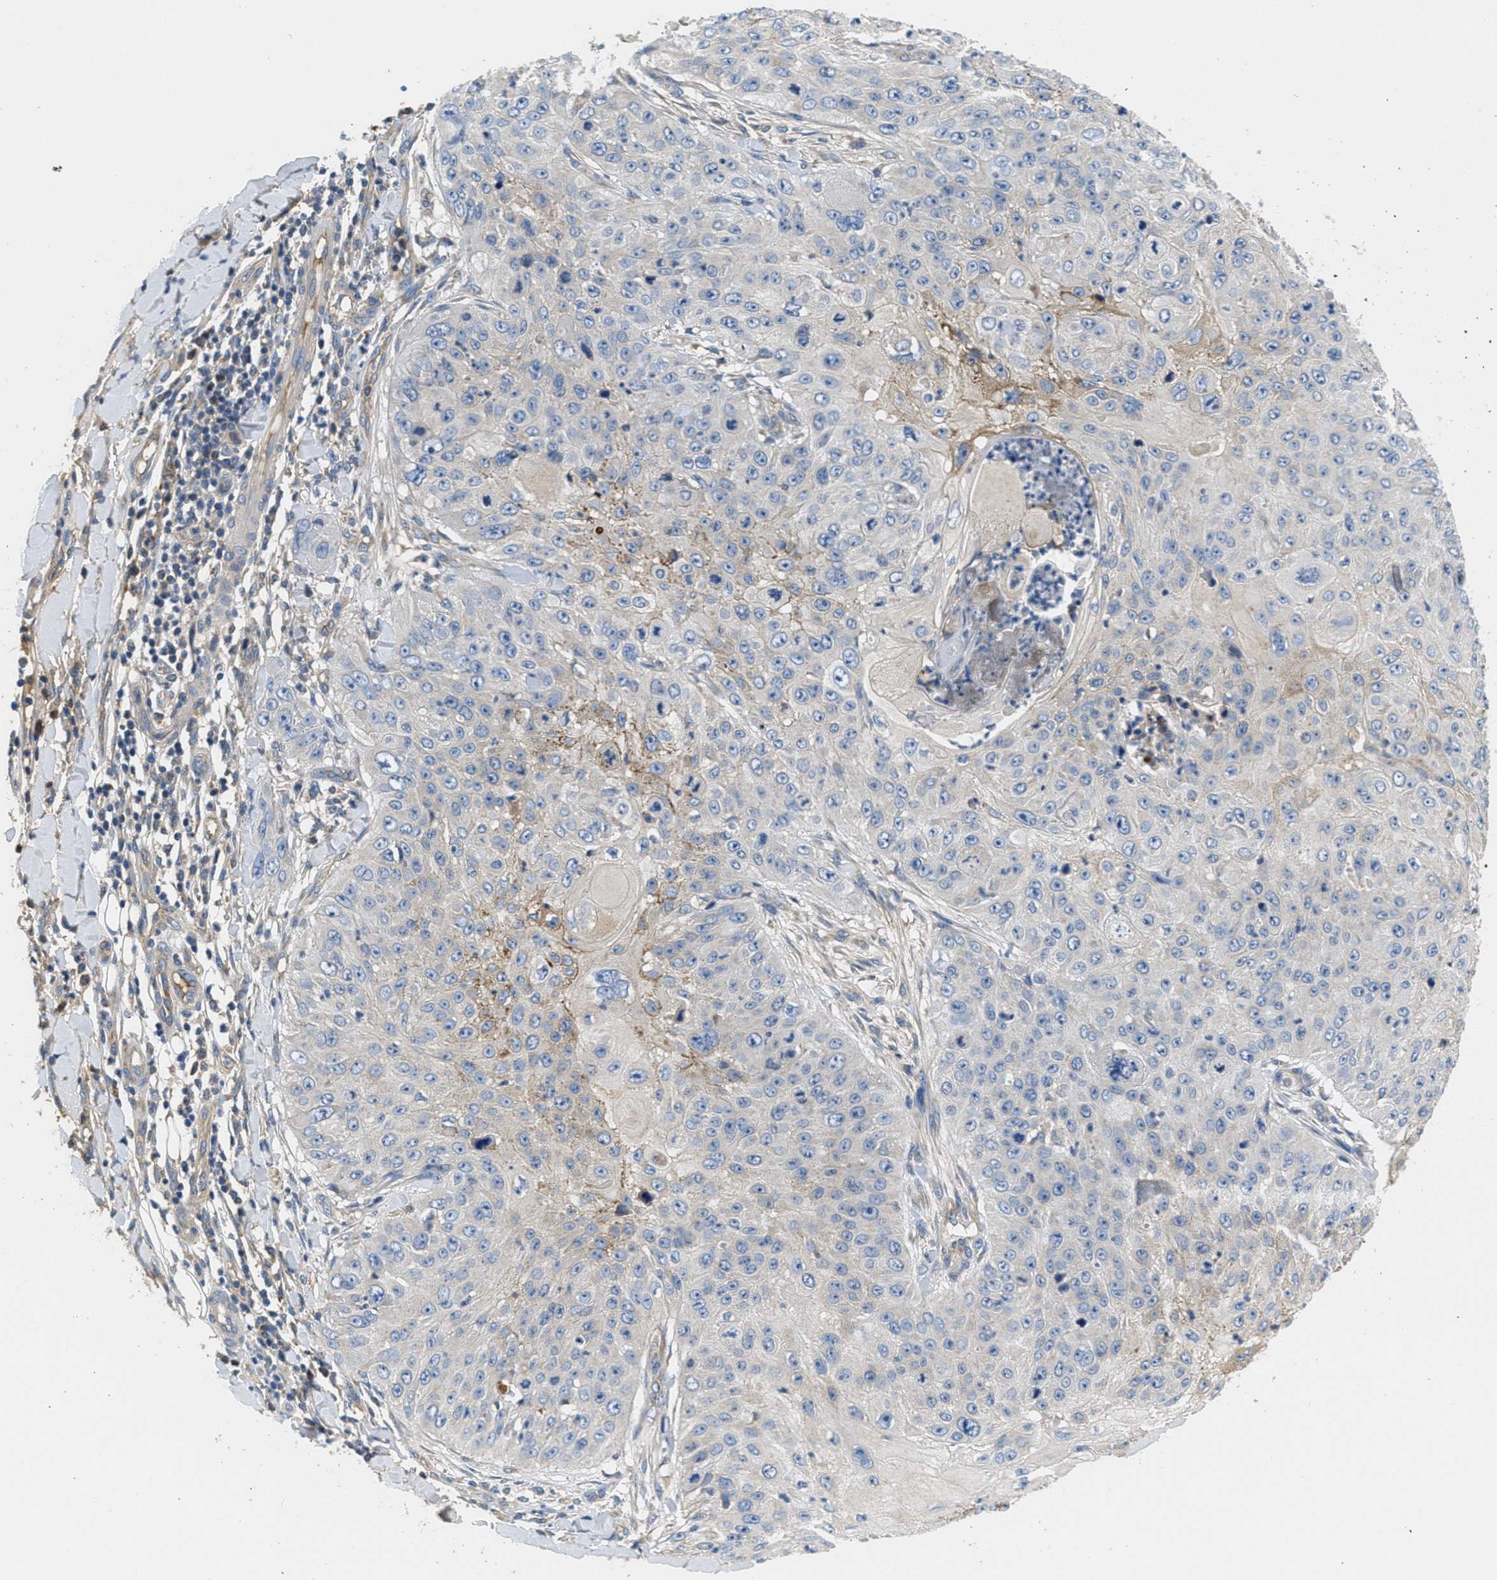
{"staining": {"intensity": "weak", "quantity": "<25%", "location": "cytoplasmic/membranous"}, "tissue": "skin cancer", "cell_type": "Tumor cells", "image_type": "cancer", "snomed": [{"axis": "morphology", "description": "Squamous cell carcinoma, NOS"}, {"axis": "topography", "description": "Skin"}], "caption": "IHC photomicrograph of neoplastic tissue: squamous cell carcinoma (skin) stained with DAB reveals no significant protein expression in tumor cells.", "gene": "GALK1", "patient": {"sex": "female", "age": 80}}